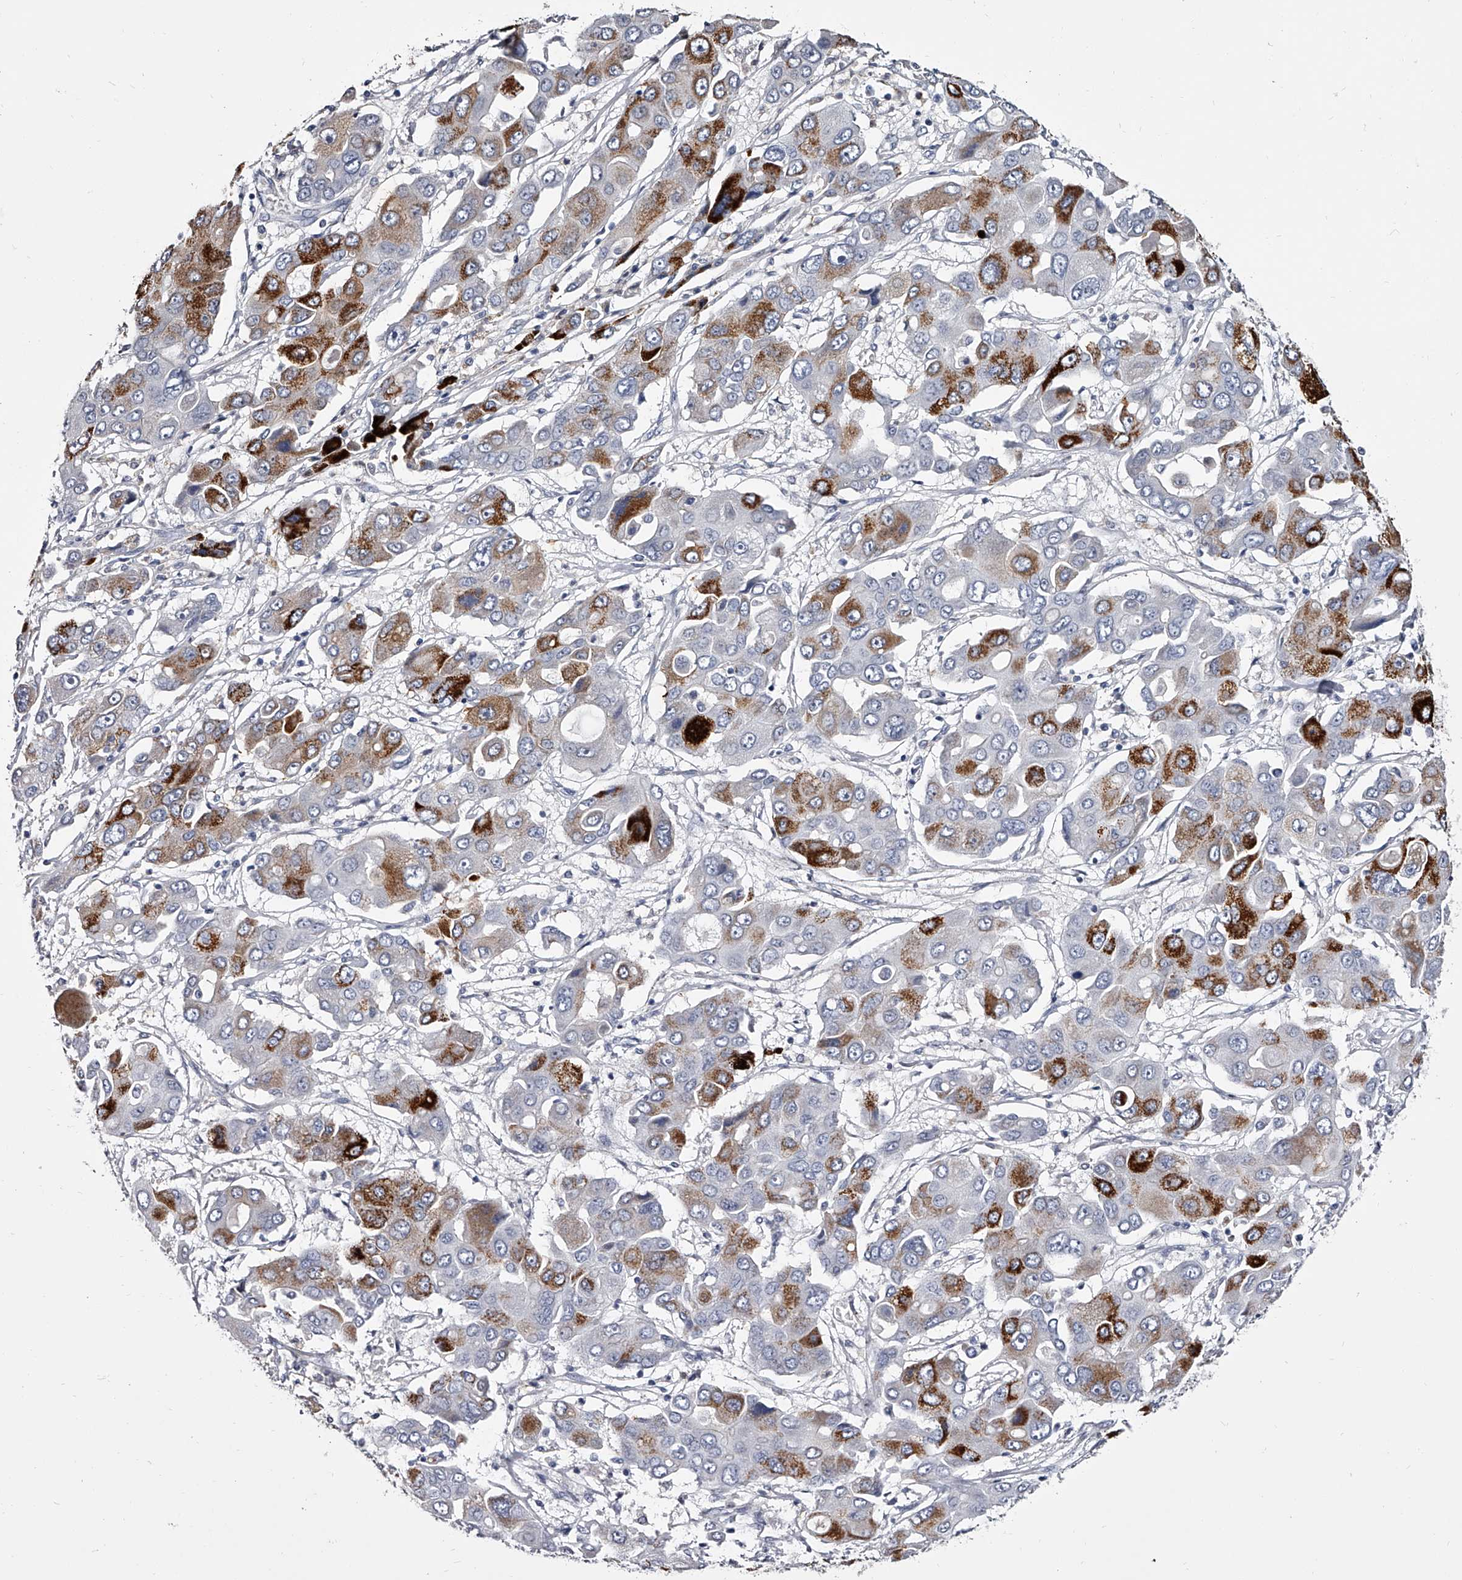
{"staining": {"intensity": "strong", "quantity": "25%-75%", "location": "cytoplasmic/membranous"}, "tissue": "liver cancer", "cell_type": "Tumor cells", "image_type": "cancer", "snomed": [{"axis": "morphology", "description": "Cholangiocarcinoma"}, {"axis": "topography", "description": "Liver"}], "caption": "Immunohistochemistry (DAB (3,3'-diaminobenzidine)) staining of human cholangiocarcinoma (liver) displays strong cytoplasmic/membranous protein expression in approximately 25%-75% of tumor cells. The staining is performed using DAB (3,3'-diaminobenzidine) brown chromogen to label protein expression. The nuclei are counter-stained blue using hematoxylin.", "gene": "GAPVD1", "patient": {"sex": "male", "age": 67}}